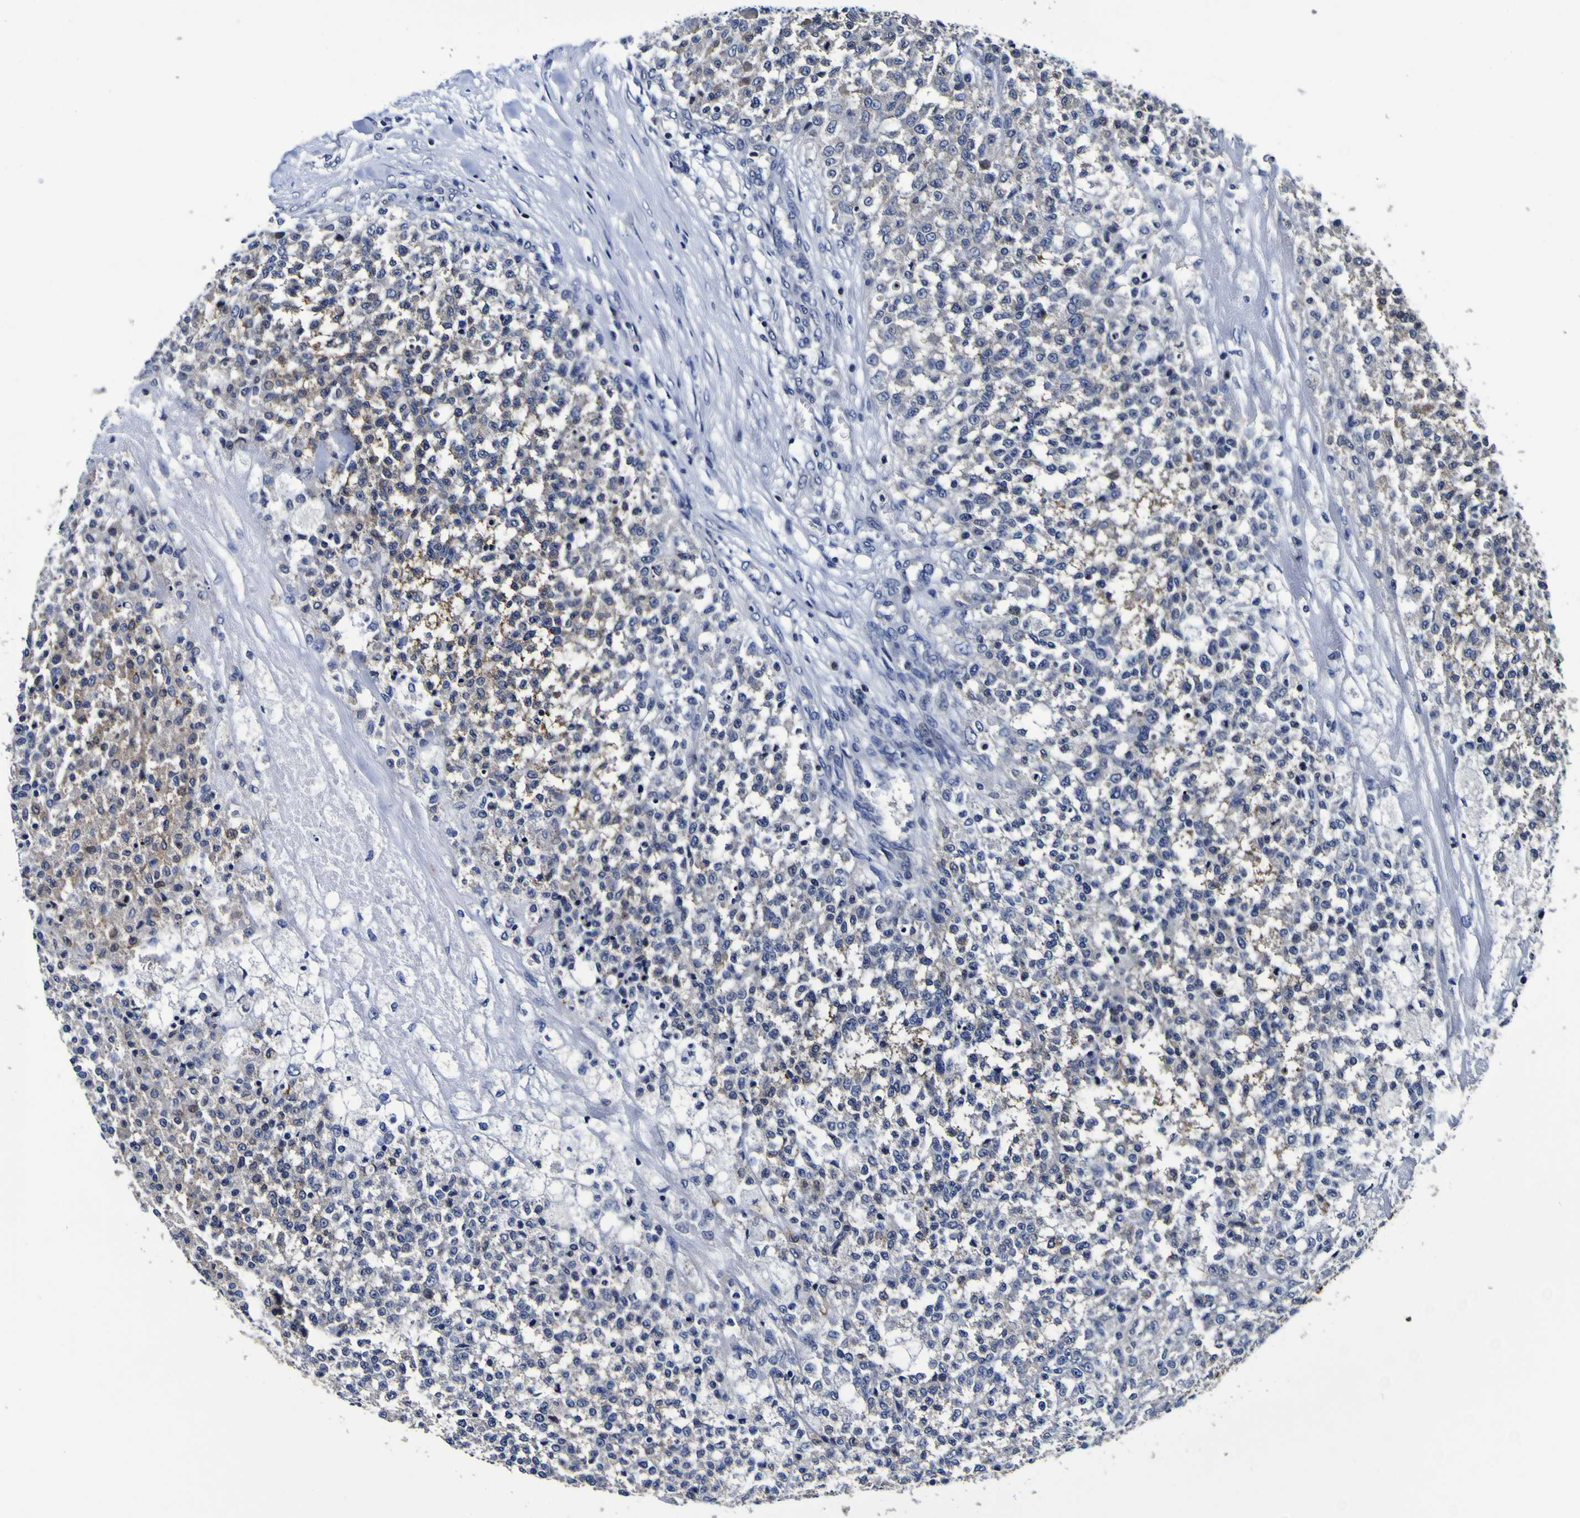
{"staining": {"intensity": "negative", "quantity": "none", "location": "none"}, "tissue": "testis cancer", "cell_type": "Tumor cells", "image_type": "cancer", "snomed": [{"axis": "morphology", "description": "Seminoma, NOS"}, {"axis": "topography", "description": "Testis"}], "caption": "A histopathology image of seminoma (testis) stained for a protein displays no brown staining in tumor cells. (Immunohistochemistry (ihc), brightfield microscopy, high magnification).", "gene": "SORCS1", "patient": {"sex": "male", "age": 59}}